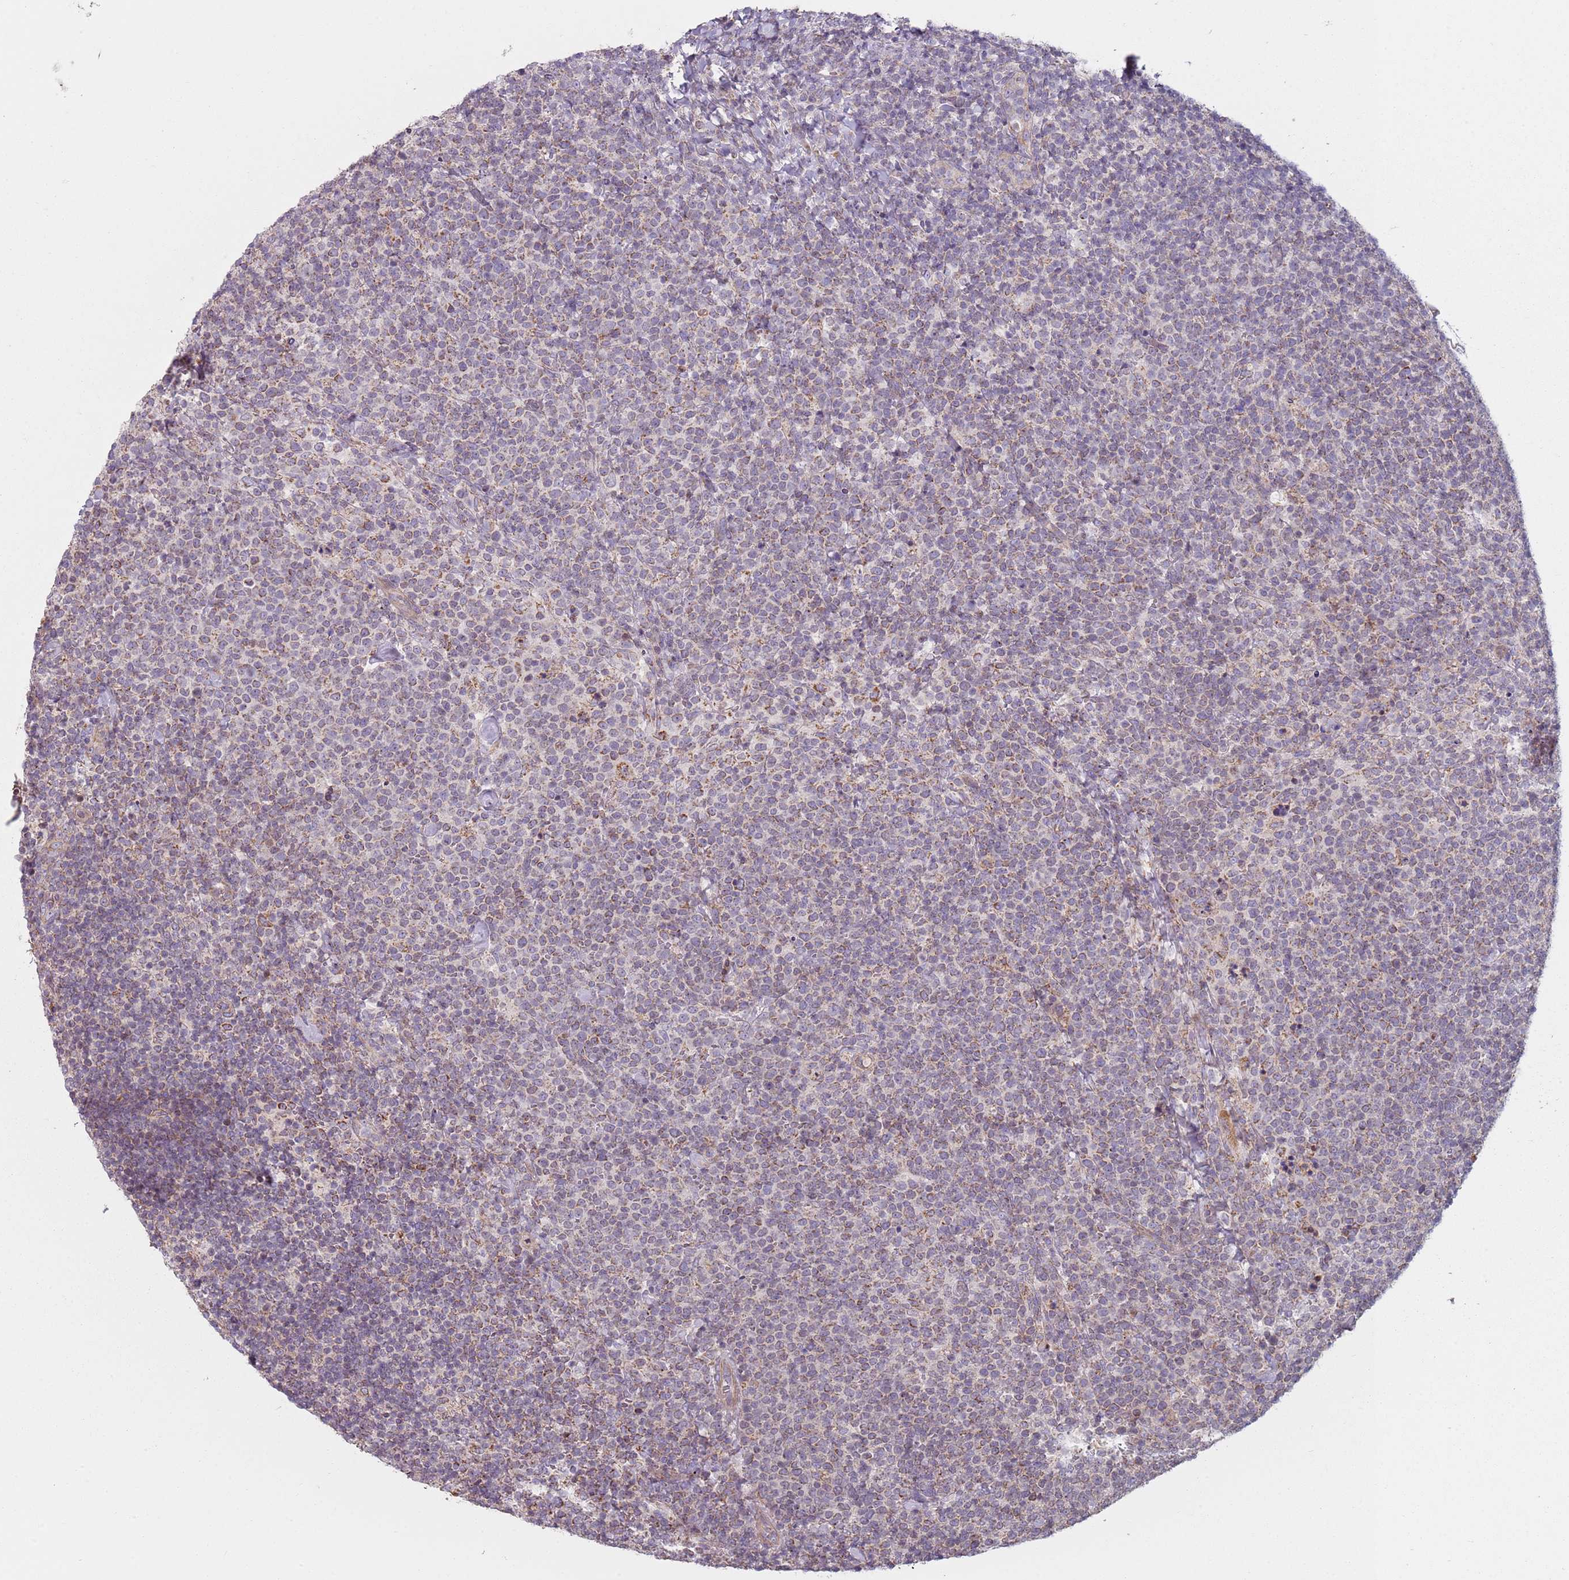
{"staining": {"intensity": "weak", "quantity": "25%-75%", "location": "cytoplasmic/membranous"}, "tissue": "lymphoma", "cell_type": "Tumor cells", "image_type": "cancer", "snomed": [{"axis": "morphology", "description": "Malignant lymphoma, non-Hodgkin's type, High grade"}, {"axis": "topography", "description": "Lymph node"}], "caption": "A histopathology image showing weak cytoplasmic/membranous expression in about 25%-75% of tumor cells in malignant lymphoma, non-Hodgkin's type (high-grade), as visualized by brown immunohistochemical staining.", "gene": "GAS8", "patient": {"sex": "male", "age": 61}}